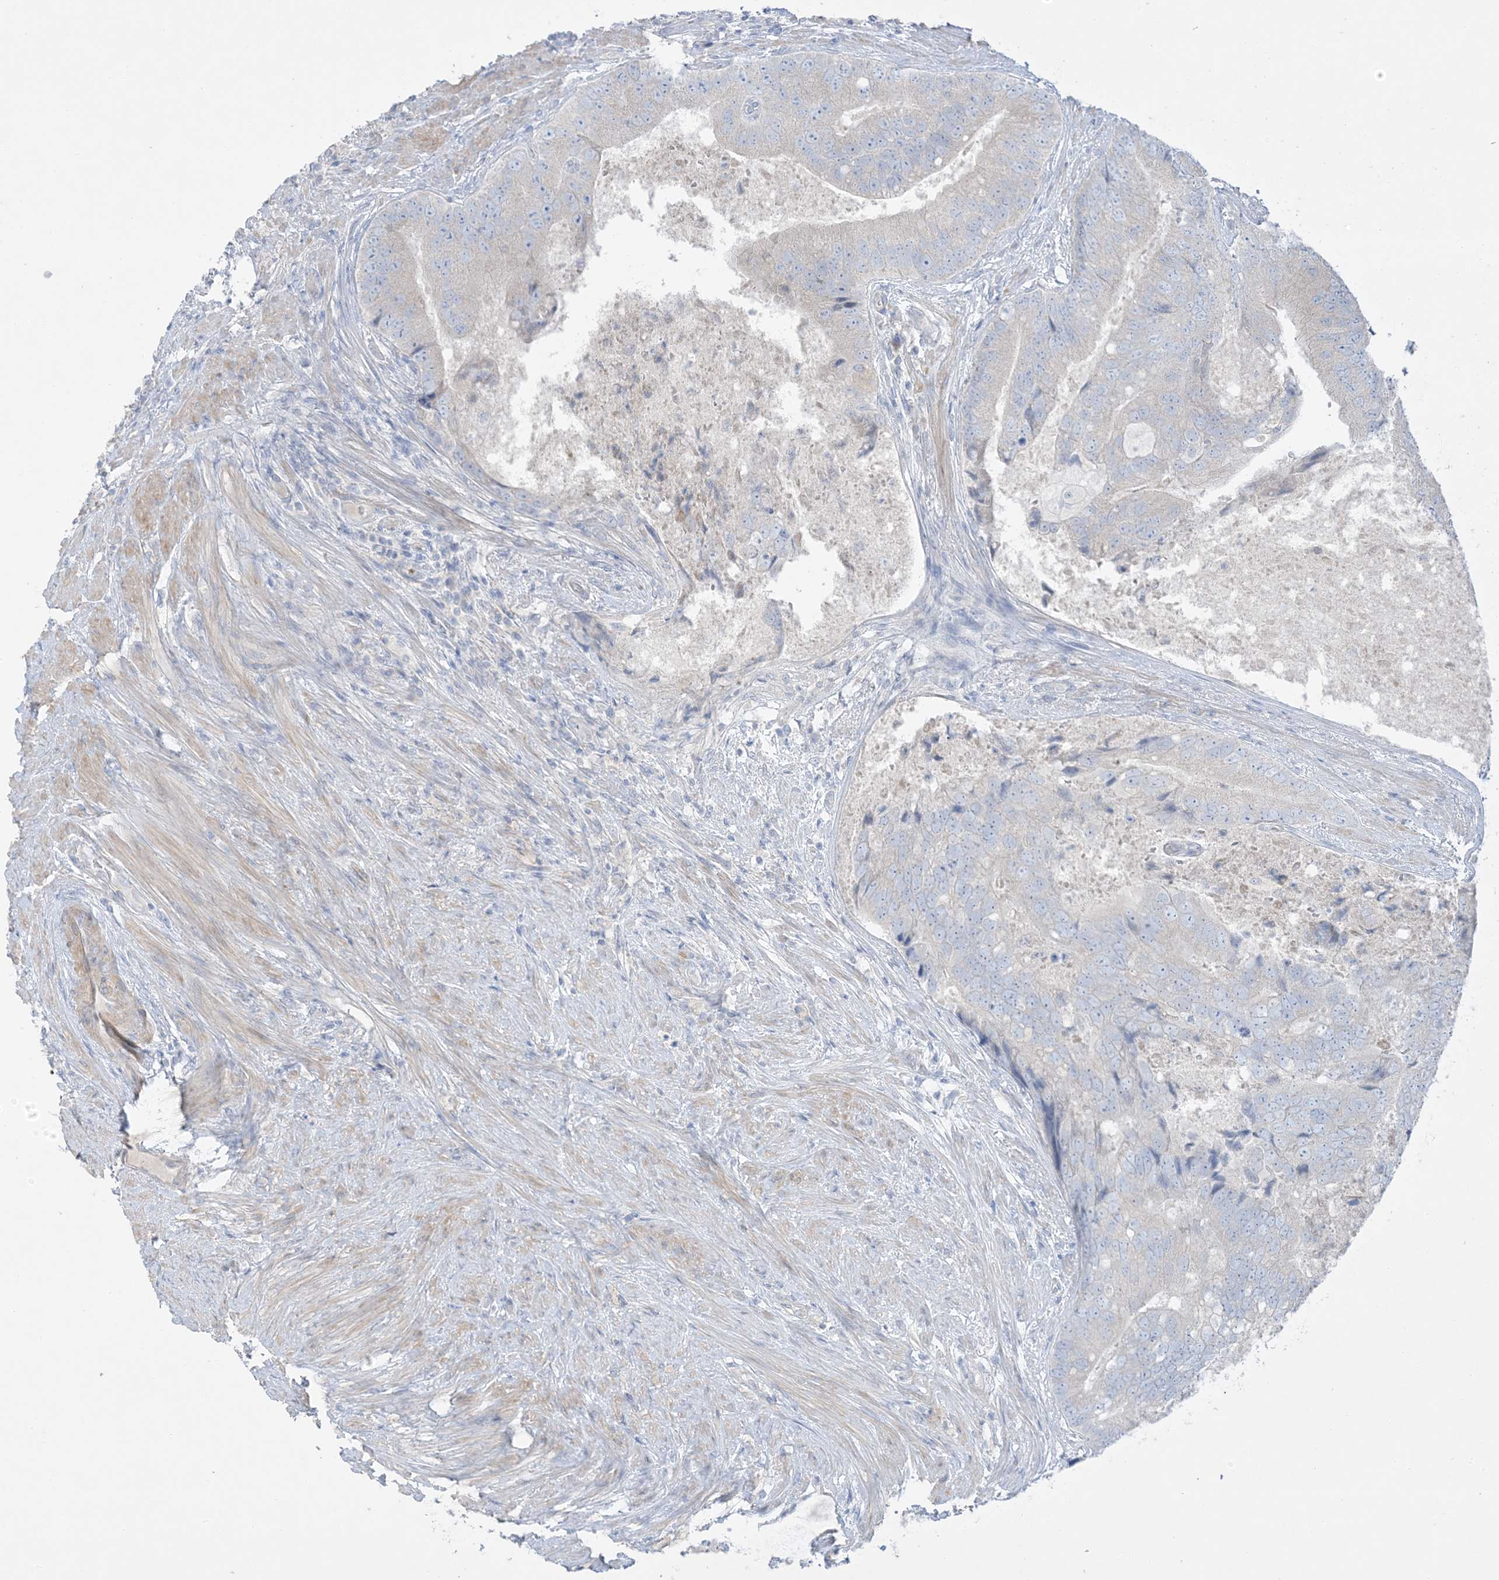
{"staining": {"intensity": "negative", "quantity": "none", "location": "none"}, "tissue": "prostate cancer", "cell_type": "Tumor cells", "image_type": "cancer", "snomed": [{"axis": "morphology", "description": "Adenocarcinoma, High grade"}, {"axis": "topography", "description": "Prostate"}], "caption": "There is no significant staining in tumor cells of prostate high-grade adenocarcinoma.", "gene": "FAM184A", "patient": {"sex": "male", "age": 70}}